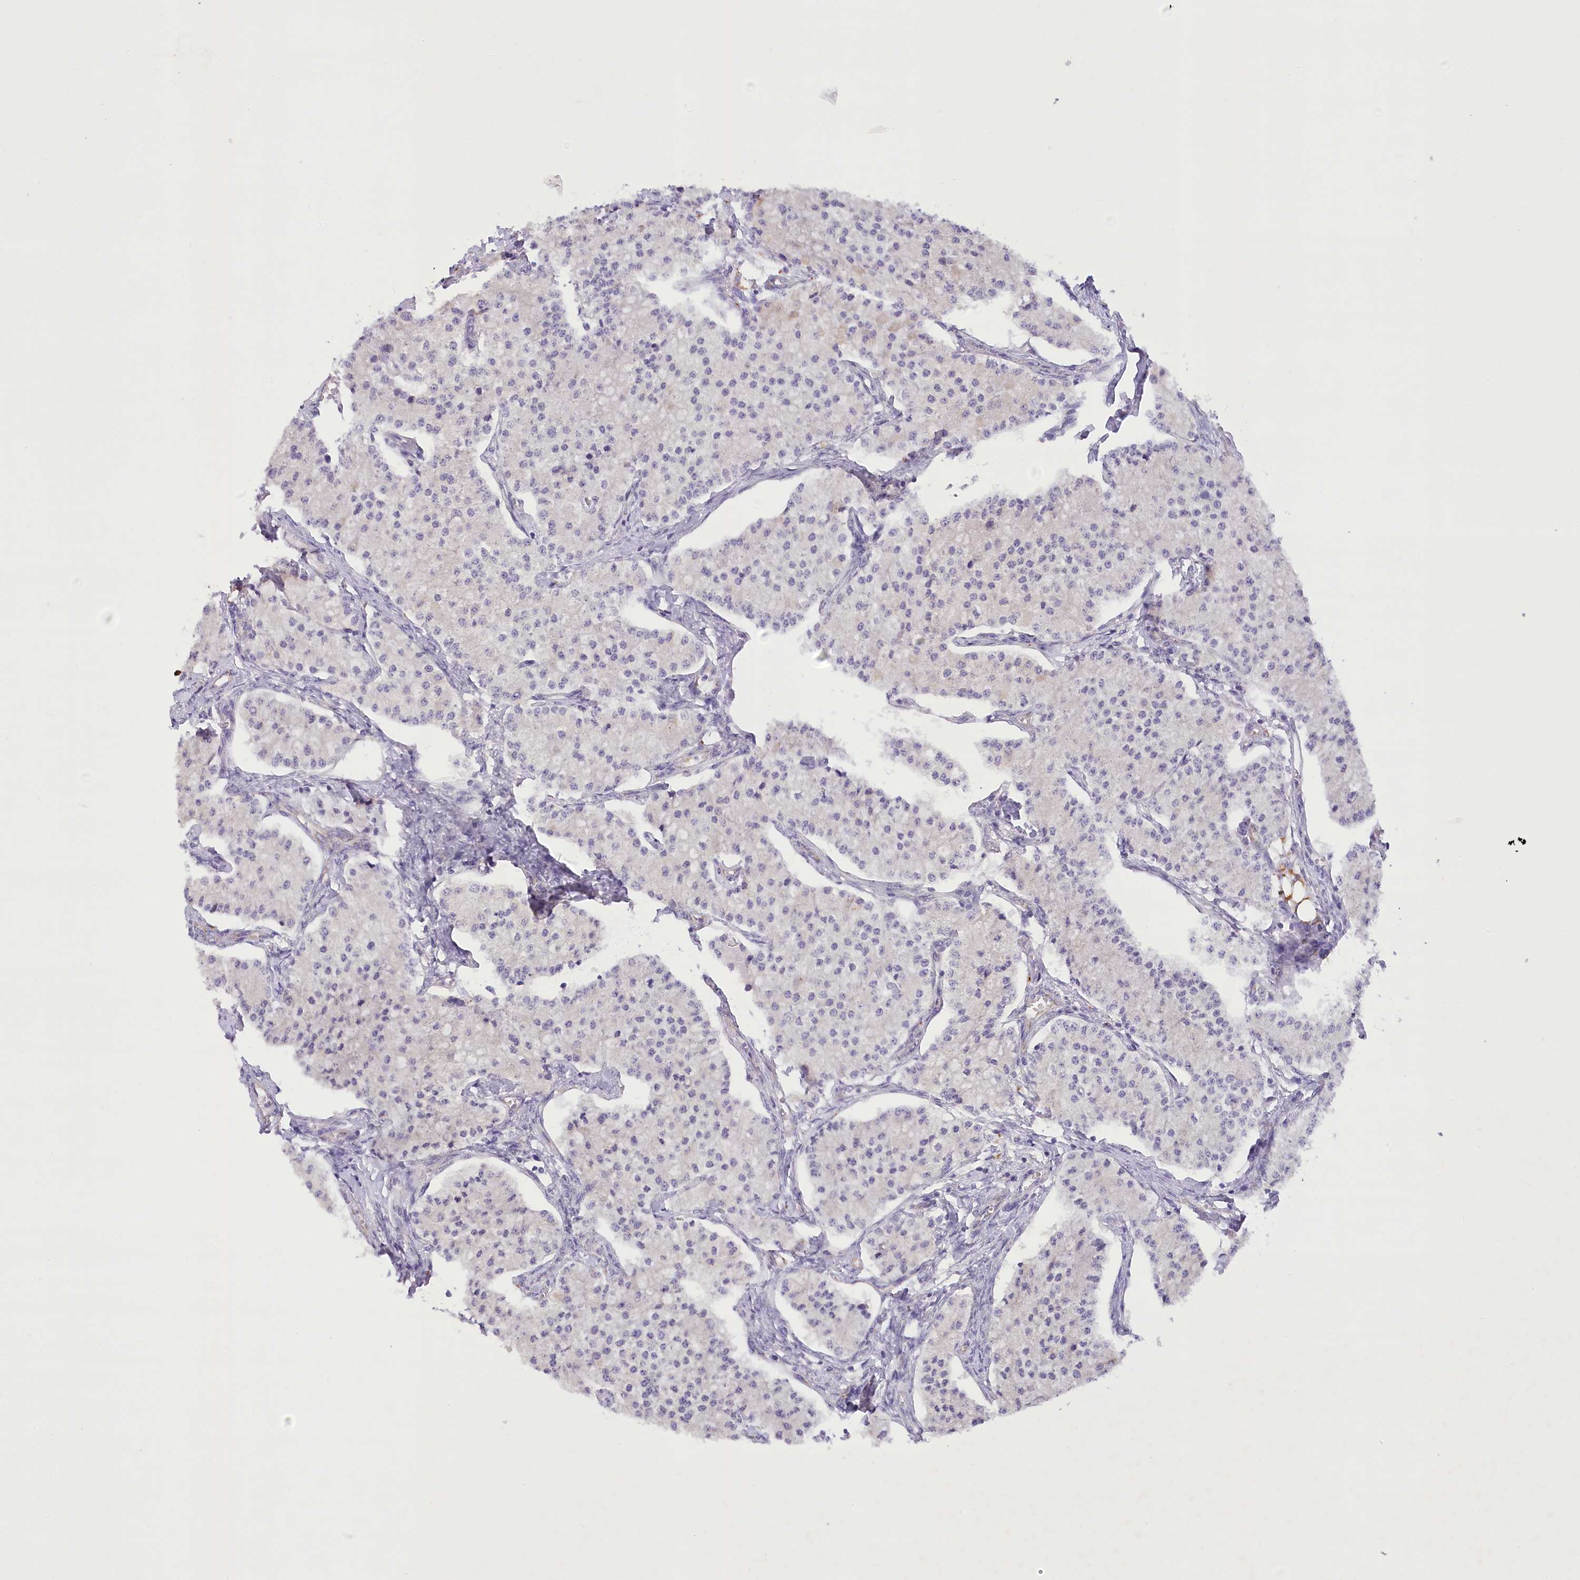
{"staining": {"intensity": "negative", "quantity": "none", "location": "none"}, "tissue": "carcinoid", "cell_type": "Tumor cells", "image_type": "cancer", "snomed": [{"axis": "morphology", "description": "Carcinoid, malignant, NOS"}, {"axis": "topography", "description": "Colon"}], "caption": "There is no significant positivity in tumor cells of carcinoid (malignant).", "gene": "DCUN1D1", "patient": {"sex": "female", "age": 52}}